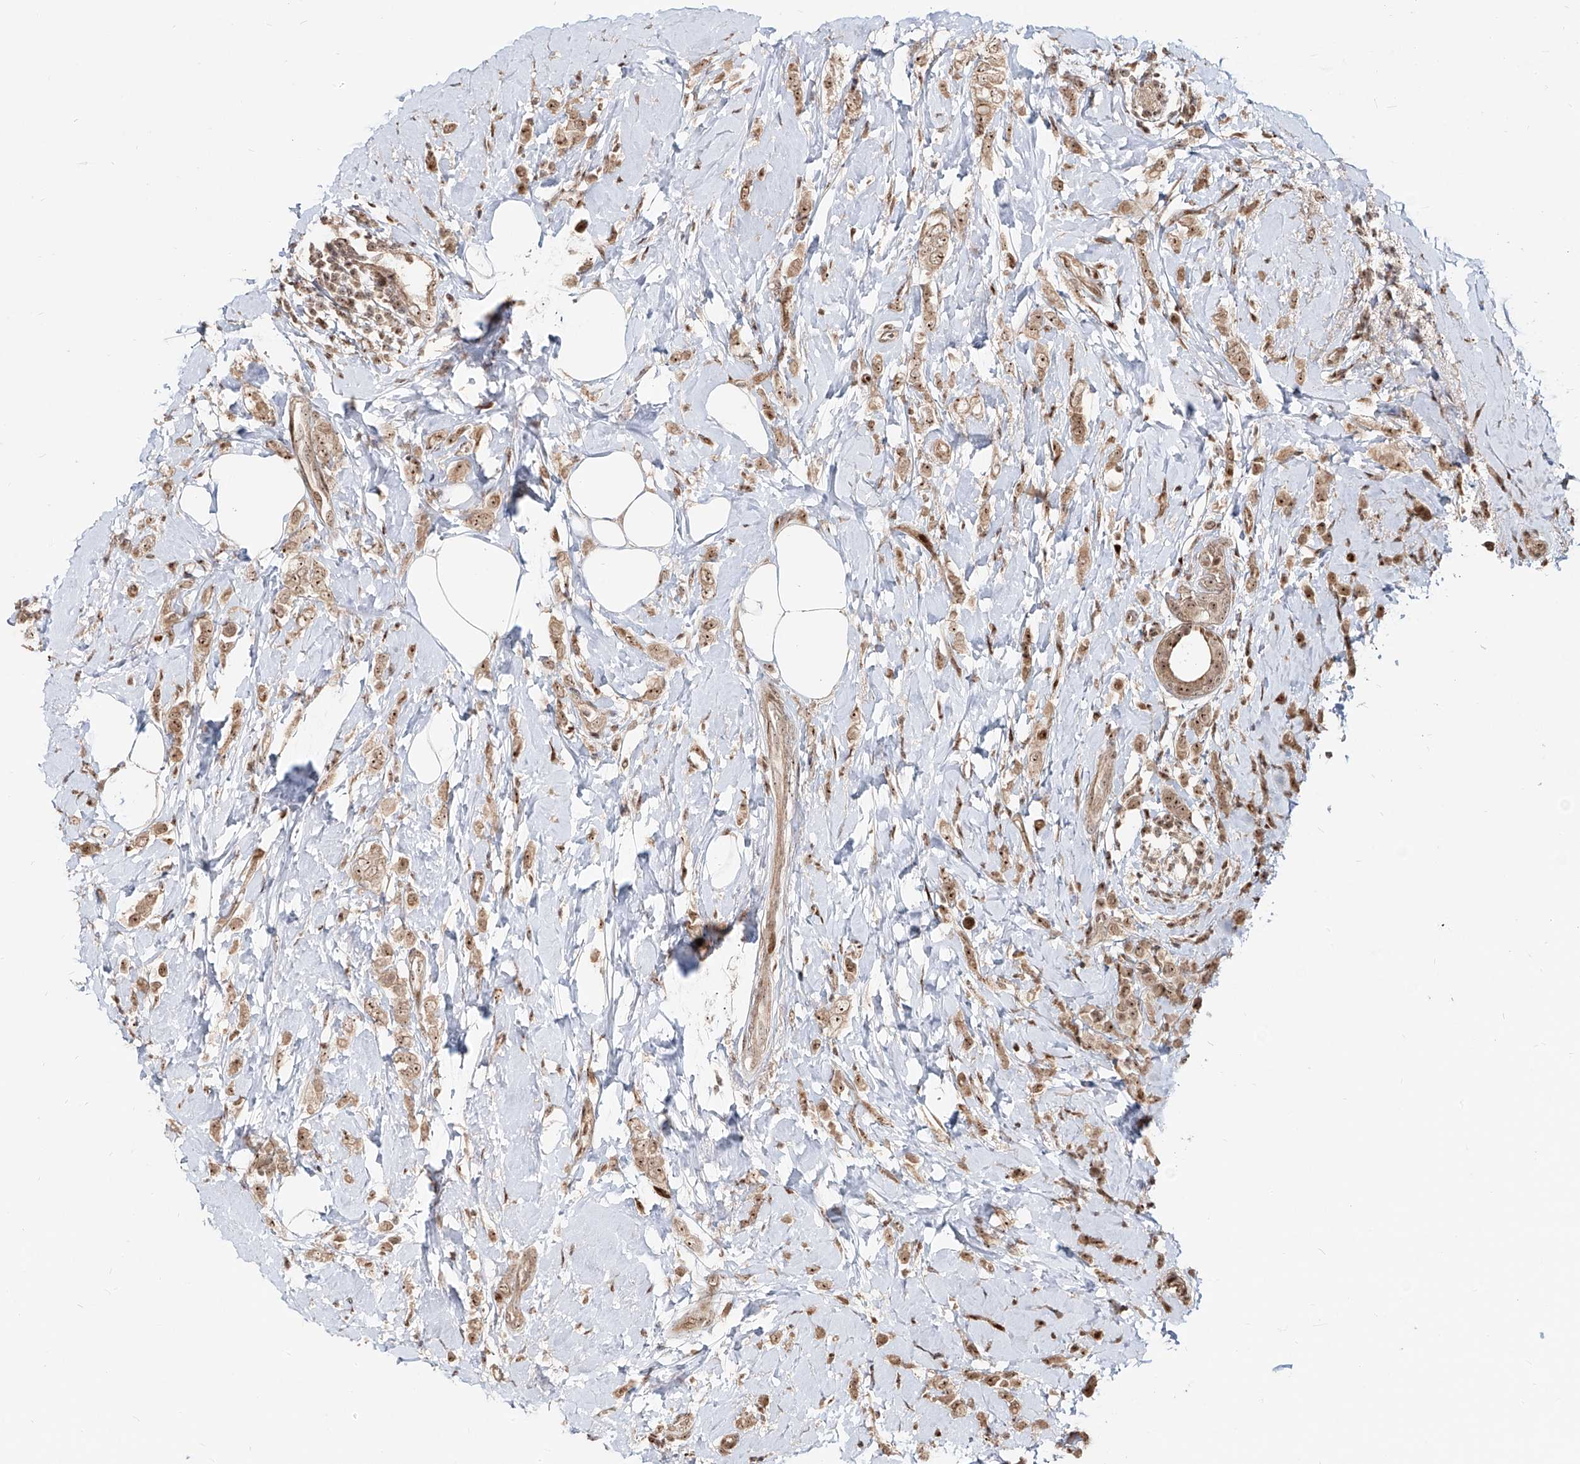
{"staining": {"intensity": "moderate", "quantity": ">75%", "location": "cytoplasmic/membranous,nuclear"}, "tissue": "breast cancer", "cell_type": "Tumor cells", "image_type": "cancer", "snomed": [{"axis": "morphology", "description": "Lobular carcinoma"}, {"axis": "topography", "description": "Breast"}], "caption": "Protein staining displays moderate cytoplasmic/membranous and nuclear expression in about >75% of tumor cells in breast lobular carcinoma.", "gene": "ZNF710", "patient": {"sex": "female", "age": 47}}